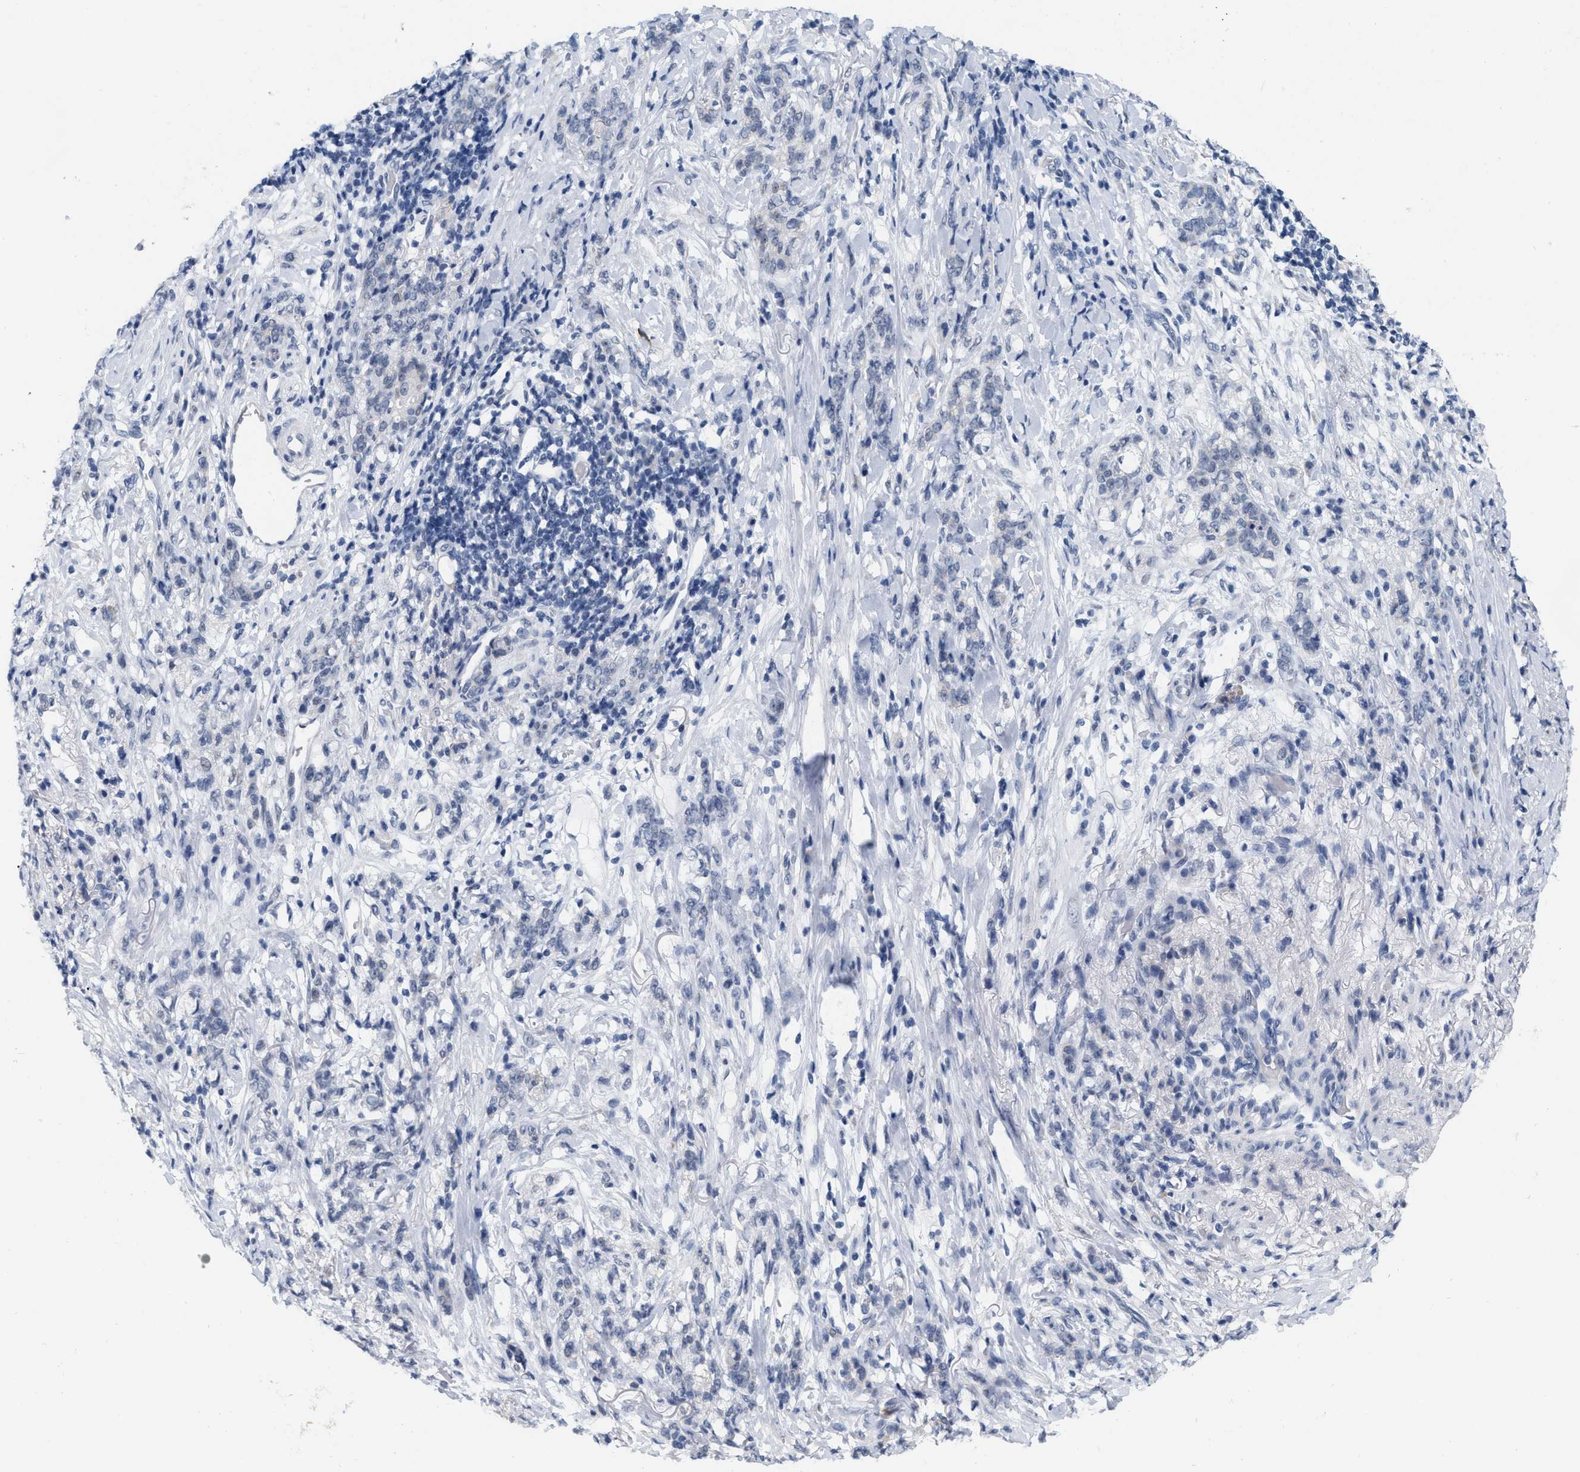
{"staining": {"intensity": "negative", "quantity": "none", "location": "none"}, "tissue": "stomach cancer", "cell_type": "Tumor cells", "image_type": "cancer", "snomed": [{"axis": "morphology", "description": "Adenocarcinoma, NOS"}, {"axis": "topography", "description": "Stomach, lower"}], "caption": "The image reveals no significant positivity in tumor cells of stomach cancer (adenocarcinoma). The staining is performed using DAB brown chromogen with nuclei counter-stained in using hematoxylin.", "gene": "XIRP1", "patient": {"sex": "male", "age": 88}}